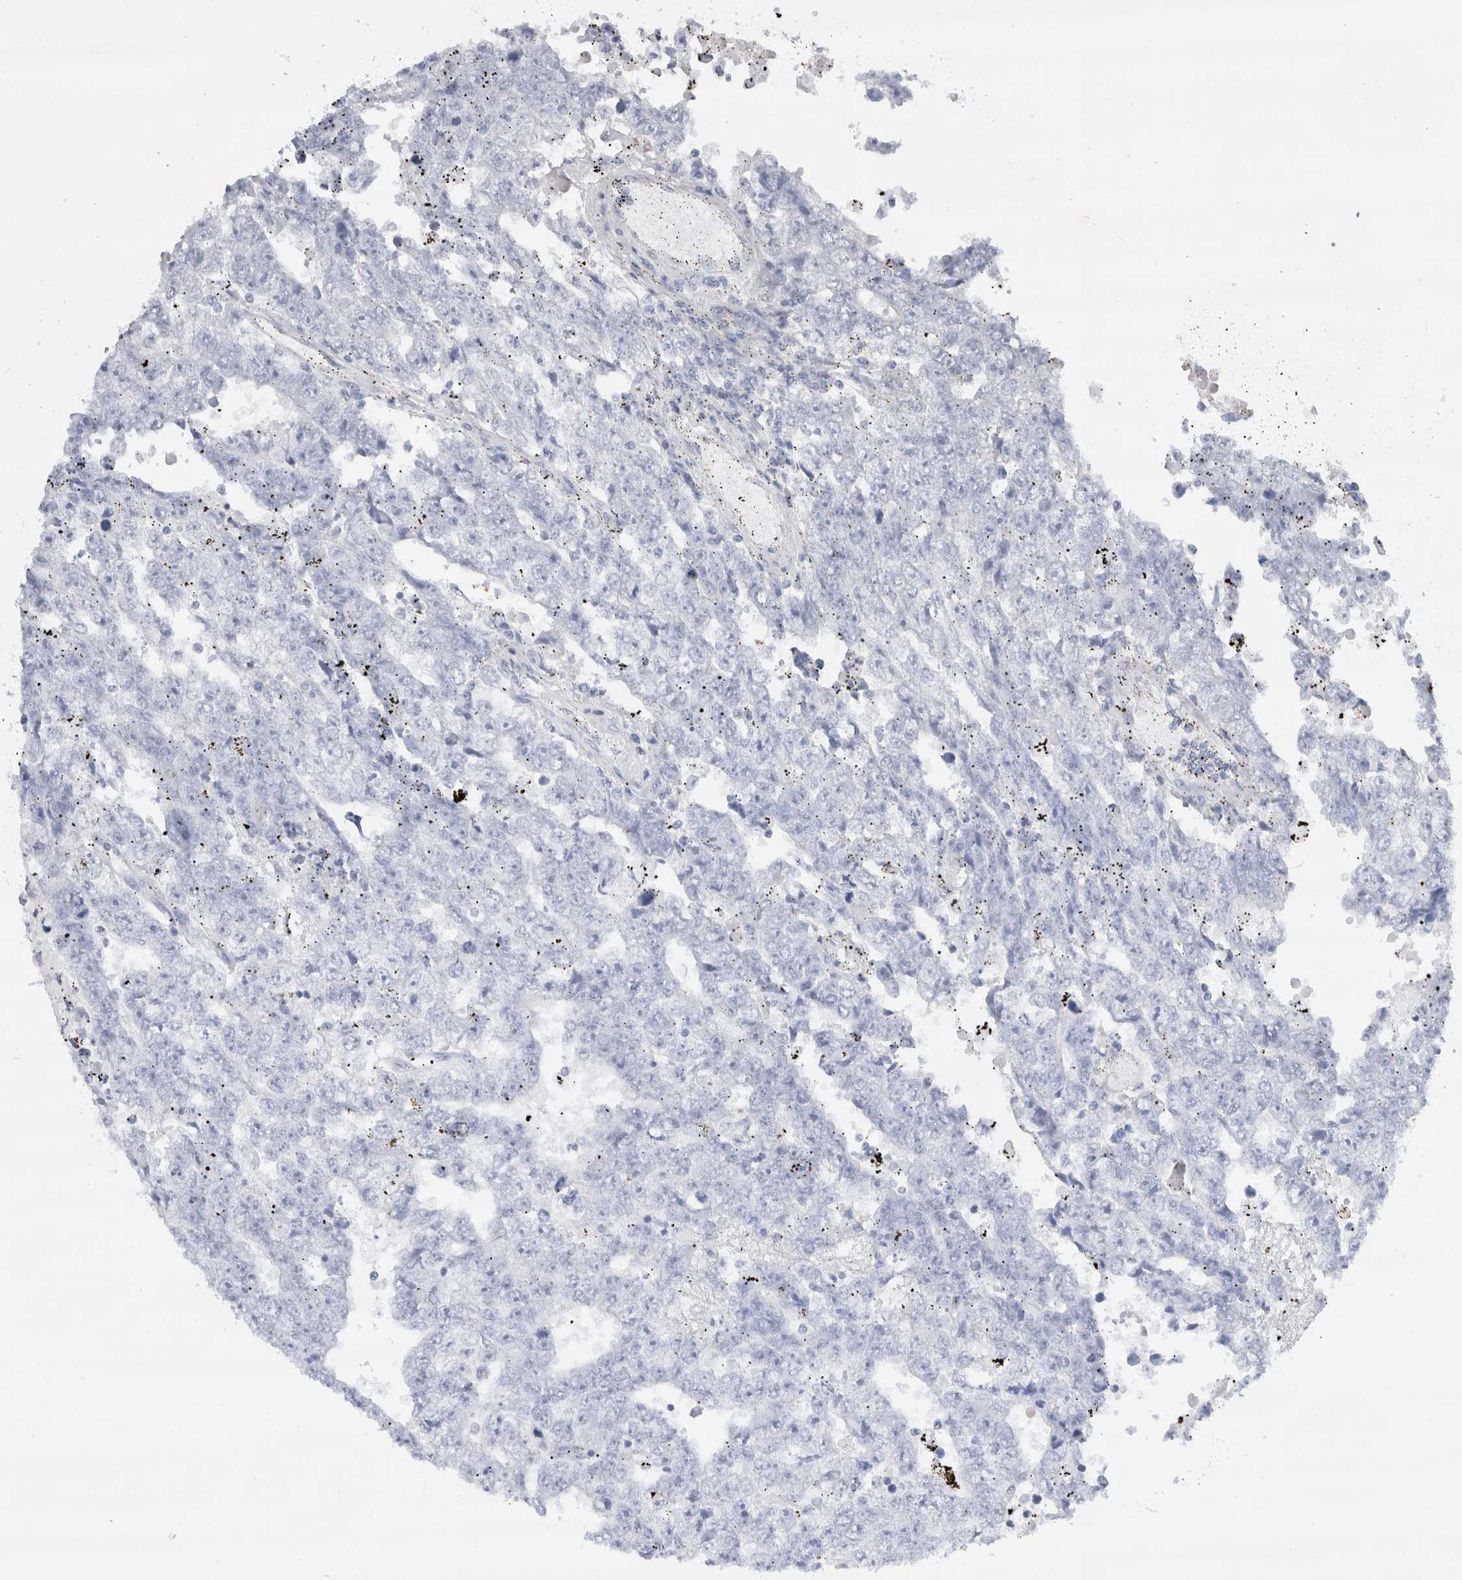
{"staining": {"intensity": "negative", "quantity": "none", "location": "none"}, "tissue": "testis cancer", "cell_type": "Tumor cells", "image_type": "cancer", "snomed": [{"axis": "morphology", "description": "Carcinoma, Embryonal, NOS"}, {"axis": "topography", "description": "Testis"}], "caption": "Tumor cells are negative for brown protein staining in embryonal carcinoma (testis).", "gene": "MUC15", "patient": {"sex": "male", "age": 25}}